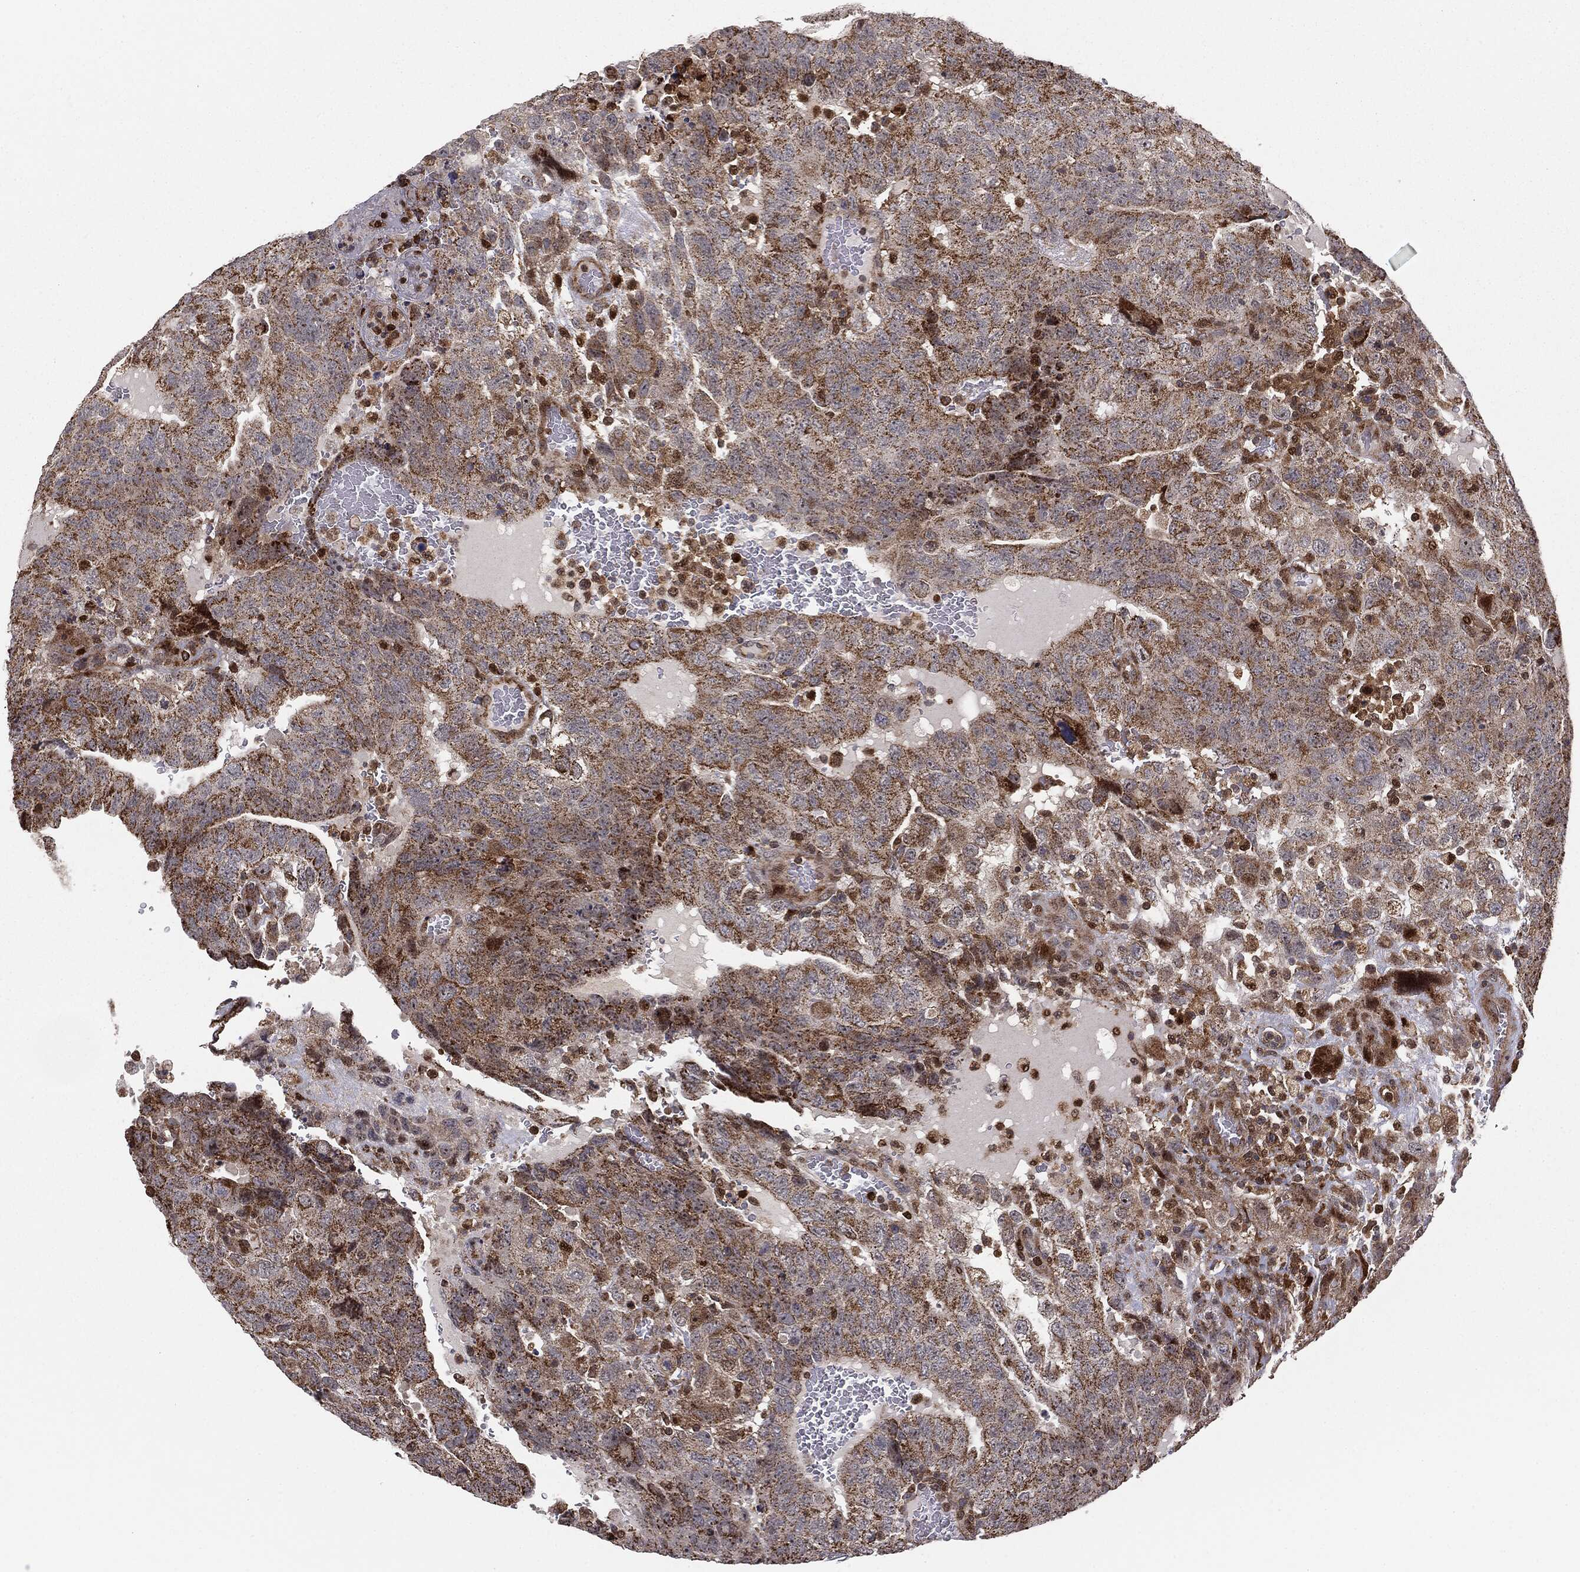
{"staining": {"intensity": "moderate", "quantity": ">75%", "location": "cytoplasmic/membranous"}, "tissue": "testis cancer", "cell_type": "Tumor cells", "image_type": "cancer", "snomed": [{"axis": "morphology", "description": "Carcinoma, Embryonal, NOS"}, {"axis": "topography", "description": "Testis"}], "caption": "High-power microscopy captured an IHC image of testis cancer (embryonal carcinoma), revealing moderate cytoplasmic/membranous staining in approximately >75% of tumor cells. Immunohistochemistry stains the protein in brown and the nuclei are stained blue.", "gene": "PTEN", "patient": {"sex": "male", "age": 34}}